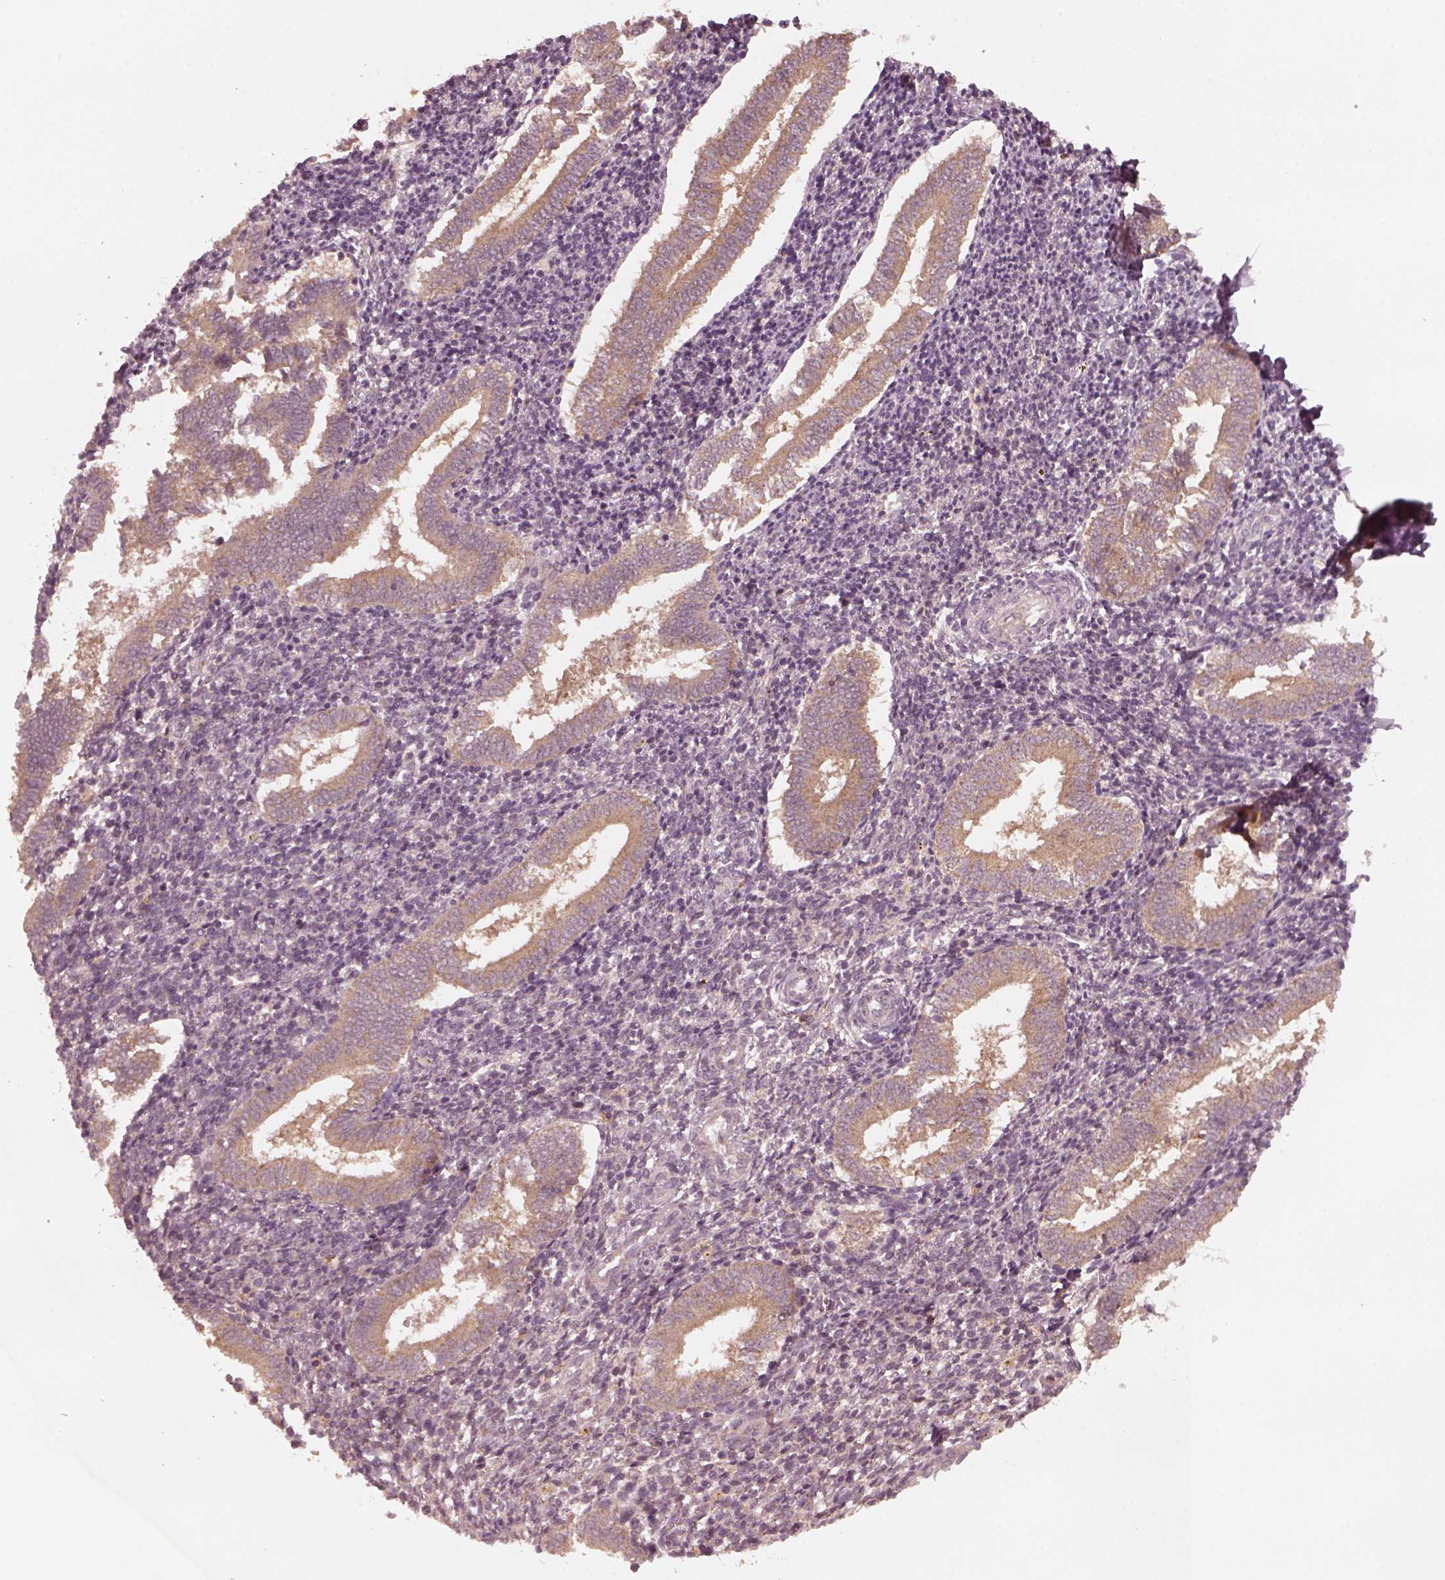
{"staining": {"intensity": "negative", "quantity": "none", "location": "none"}, "tissue": "endometrium", "cell_type": "Cells in endometrial stroma", "image_type": "normal", "snomed": [{"axis": "morphology", "description": "Normal tissue, NOS"}, {"axis": "topography", "description": "Endometrium"}], "caption": "Cells in endometrial stroma show no significant positivity in normal endometrium. Nuclei are stained in blue.", "gene": "FAF2", "patient": {"sex": "female", "age": 25}}